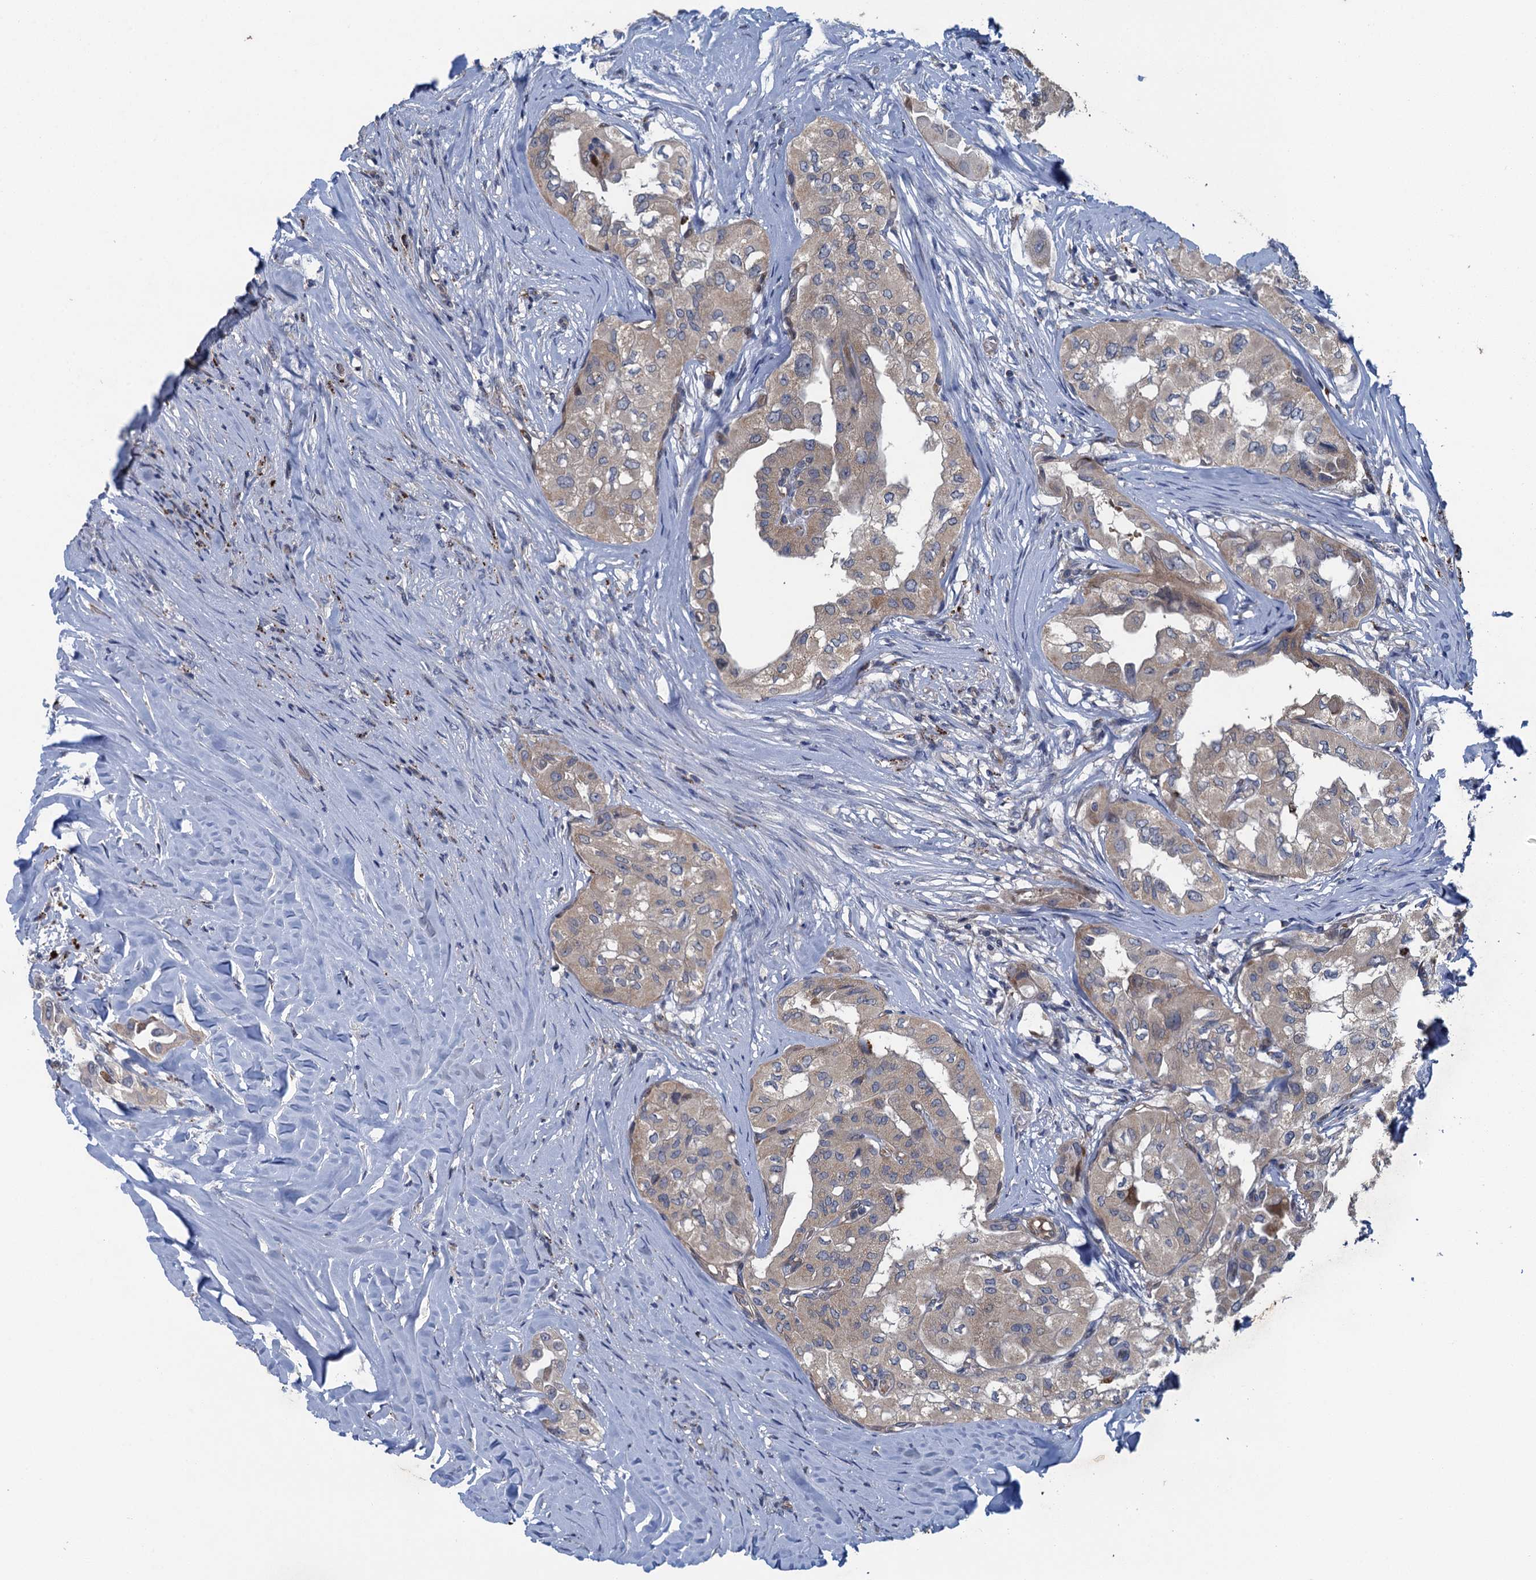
{"staining": {"intensity": "weak", "quantity": "<25%", "location": "cytoplasmic/membranous"}, "tissue": "thyroid cancer", "cell_type": "Tumor cells", "image_type": "cancer", "snomed": [{"axis": "morphology", "description": "Papillary adenocarcinoma, NOS"}, {"axis": "topography", "description": "Thyroid gland"}], "caption": "Immunohistochemistry of human thyroid cancer exhibits no expression in tumor cells. (DAB IHC with hematoxylin counter stain).", "gene": "KBTBD8", "patient": {"sex": "female", "age": 59}}